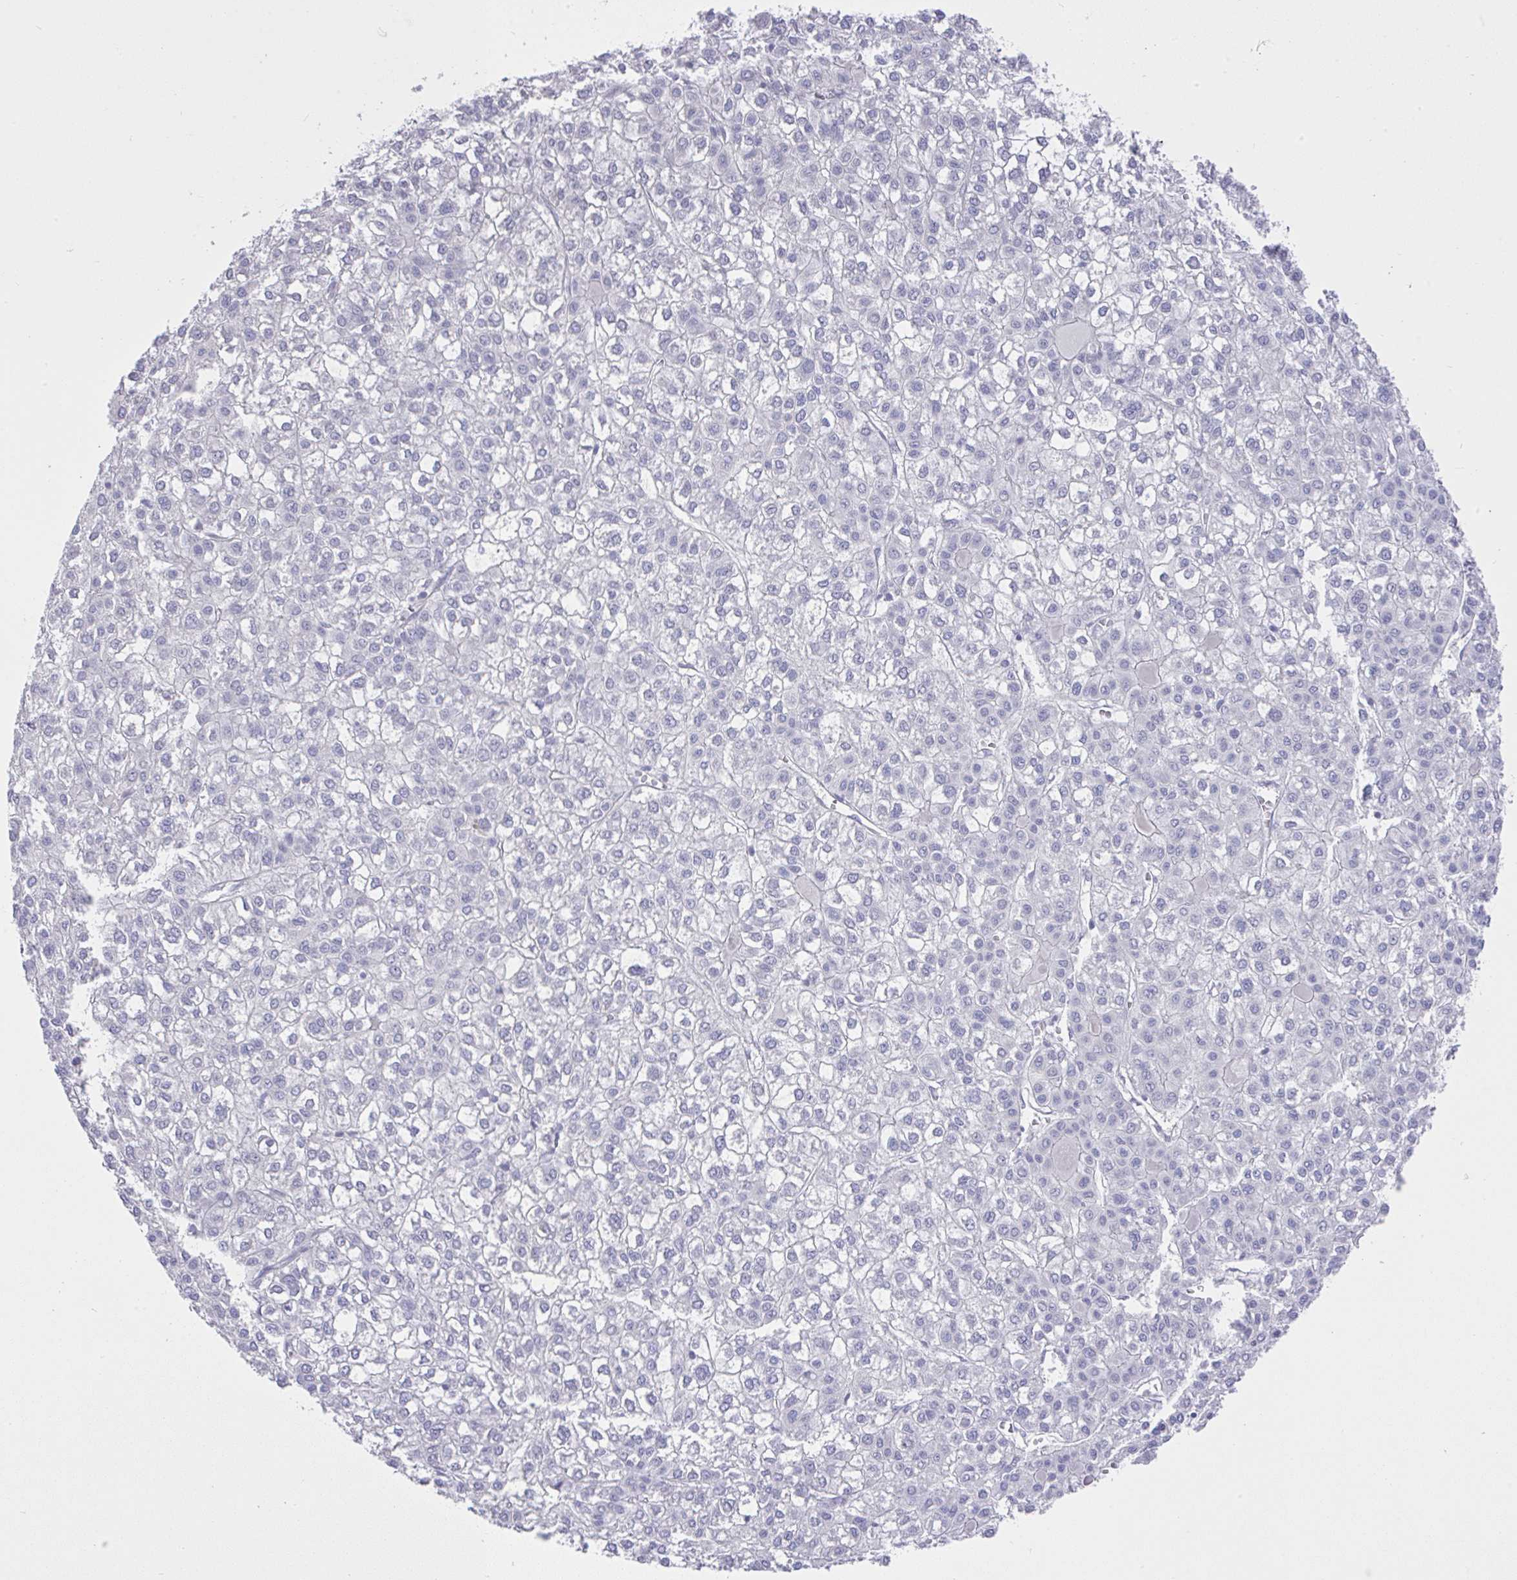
{"staining": {"intensity": "negative", "quantity": "none", "location": "none"}, "tissue": "liver cancer", "cell_type": "Tumor cells", "image_type": "cancer", "snomed": [{"axis": "morphology", "description": "Carcinoma, Hepatocellular, NOS"}, {"axis": "topography", "description": "Liver"}], "caption": "DAB (3,3'-diaminobenzidine) immunohistochemical staining of human hepatocellular carcinoma (liver) demonstrates no significant expression in tumor cells.", "gene": "MS4A12", "patient": {"sex": "female", "age": 43}}